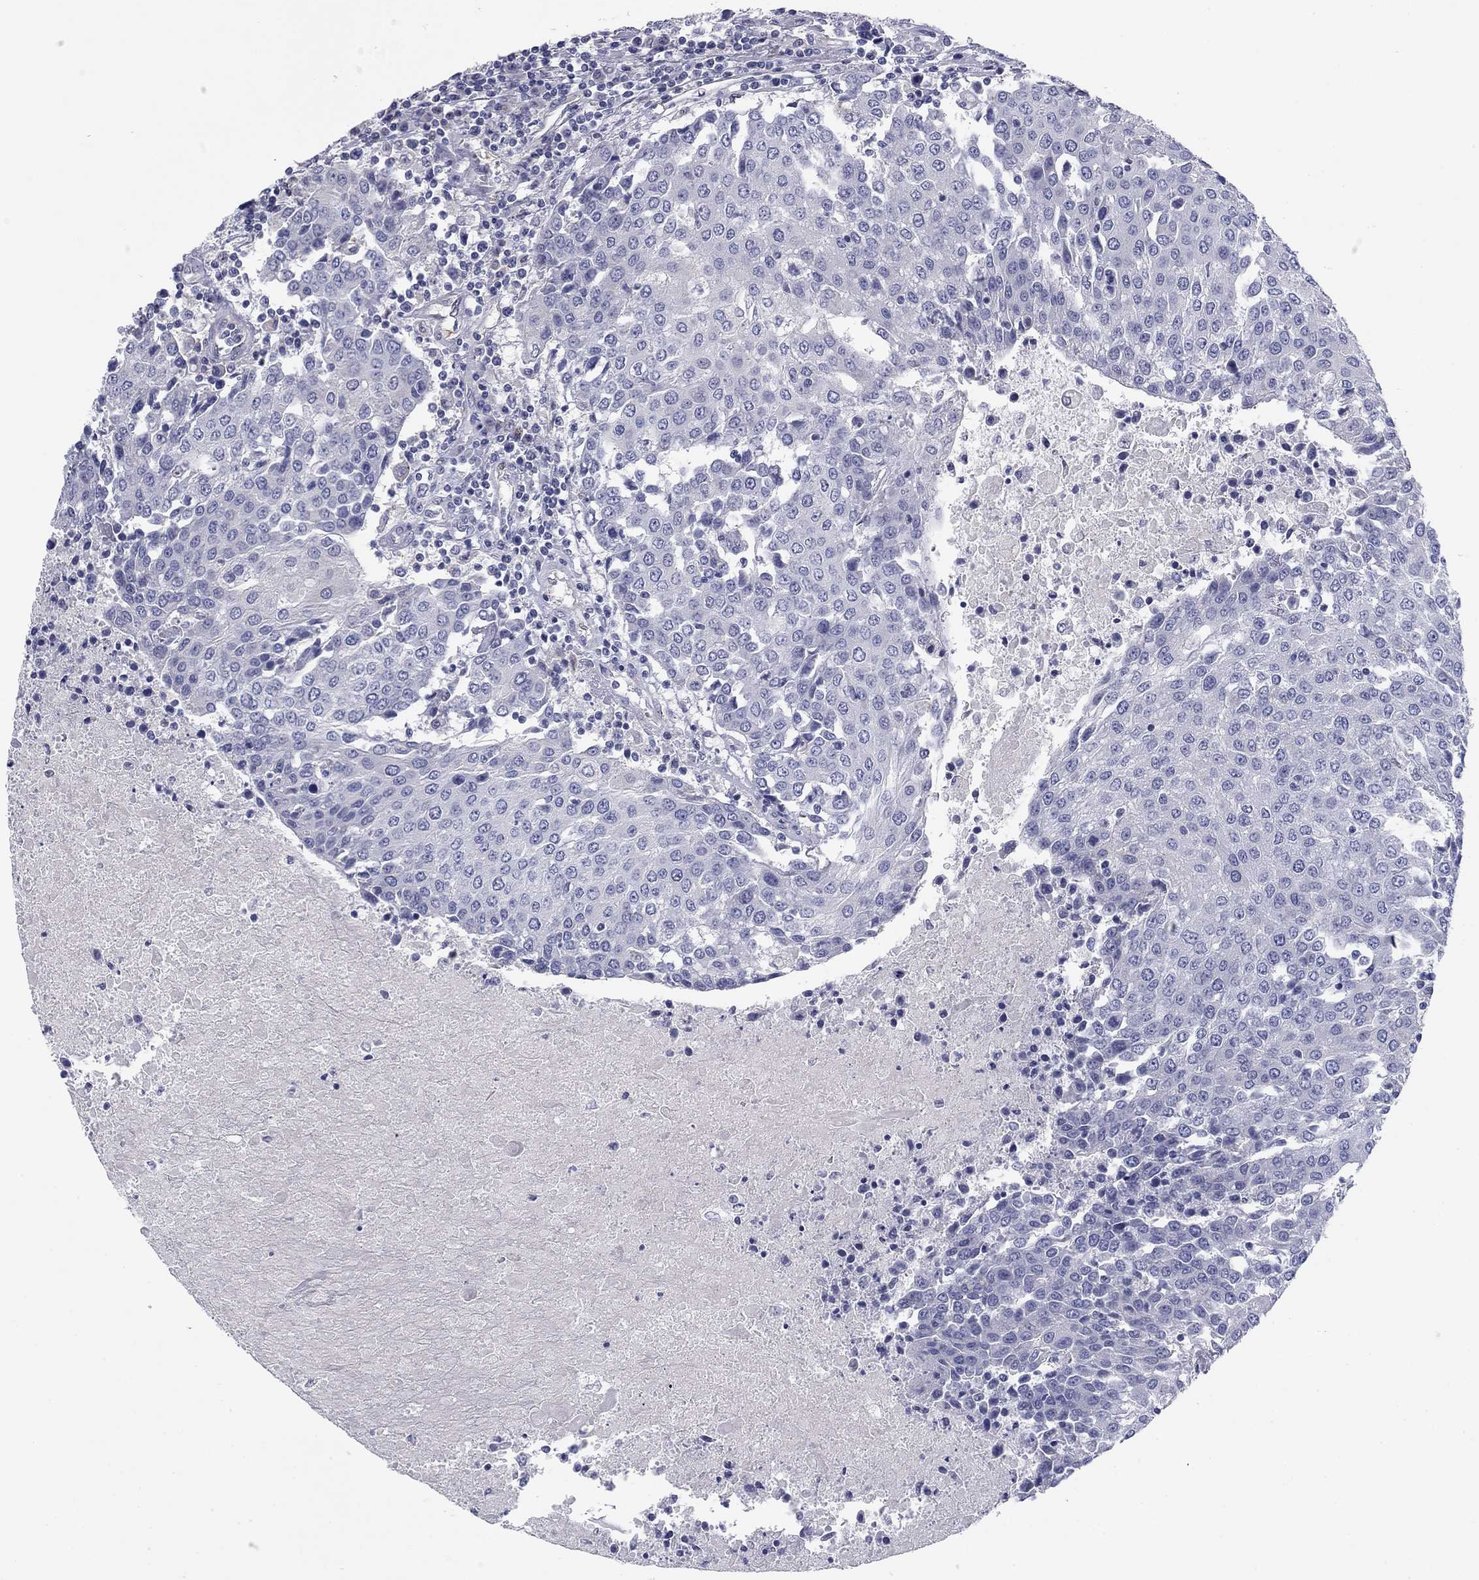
{"staining": {"intensity": "negative", "quantity": "none", "location": "none"}, "tissue": "urothelial cancer", "cell_type": "Tumor cells", "image_type": "cancer", "snomed": [{"axis": "morphology", "description": "Urothelial carcinoma, High grade"}, {"axis": "topography", "description": "Urinary bladder"}], "caption": "Protein analysis of urothelial cancer reveals no significant staining in tumor cells. (Brightfield microscopy of DAB (3,3'-diaminobenzidine) immunohistochemistry (IHC) at high magnification).", "gene": "SEPTIN3", "patient": {"sex": "female", "age": 85}}